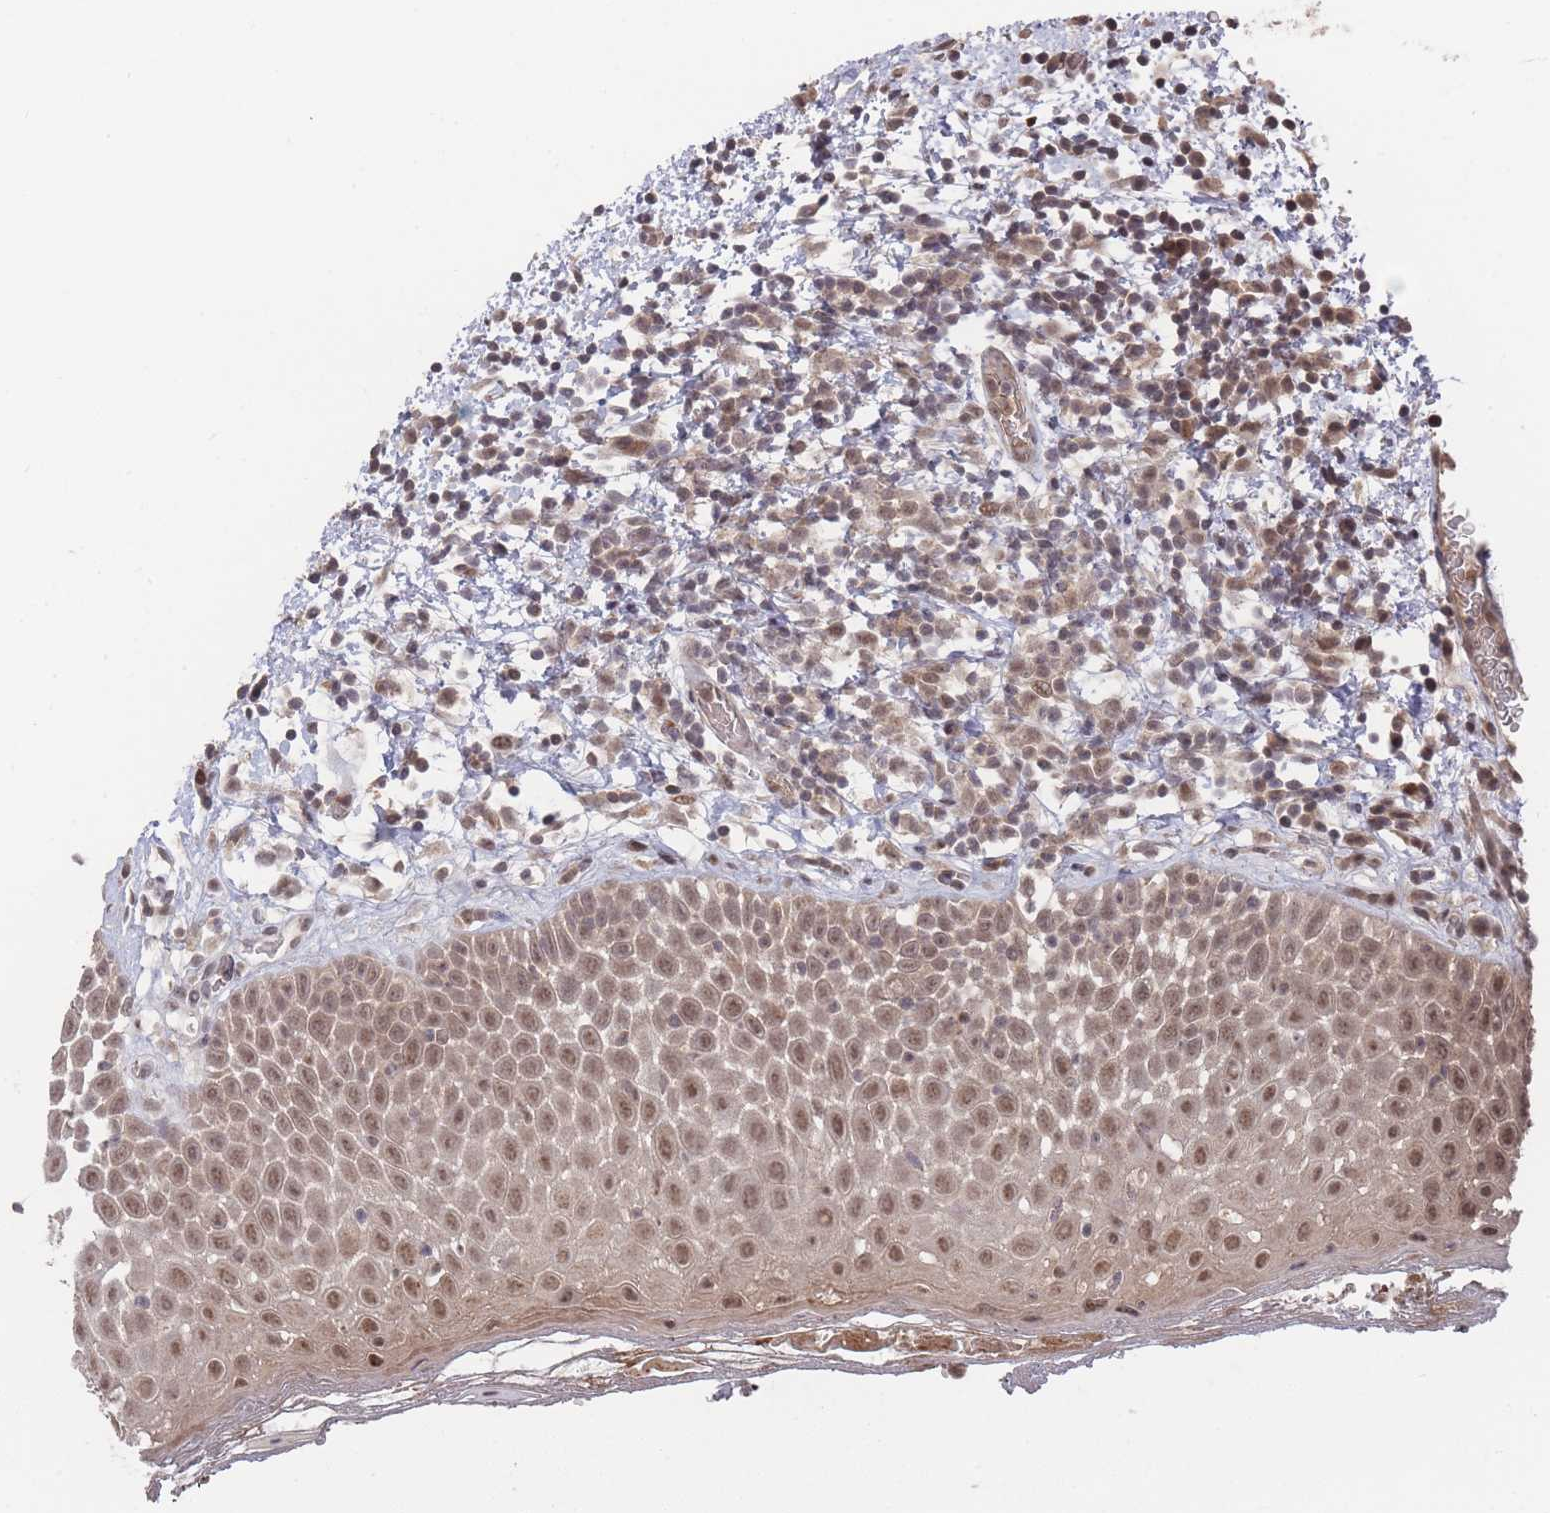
{"staining": {"intensity": "moderate", "quantity": ">75%", "location": "cytoplasmic/membranous,nuclear"}, "tissue": "oral mucosa", "cell_type": "Squamous epithelial cells", "image_type": "normal", "snomed": [{"axis": "morphology", "description": "Normal tissue, NOS"}, {"axis": "morphology", "description": "Squamous cell carcinoma, NOS"}, {"axis": "topography", "description": "Oral tissue"}, {"axis": "topography", "description": "Tounge, NOS"}, {"axis": "topography", "description": "Head-Neck"}], "caption": "An image of oral mucosa stained for a protein shows moderate cytoplasmic/membranous,nuclear brown staining in squamous epithelial cells. (IHC, brightfield microscopy, high magnification).", "gene": "SF3B1", "patient": {"sex": "male", "age": 76}}